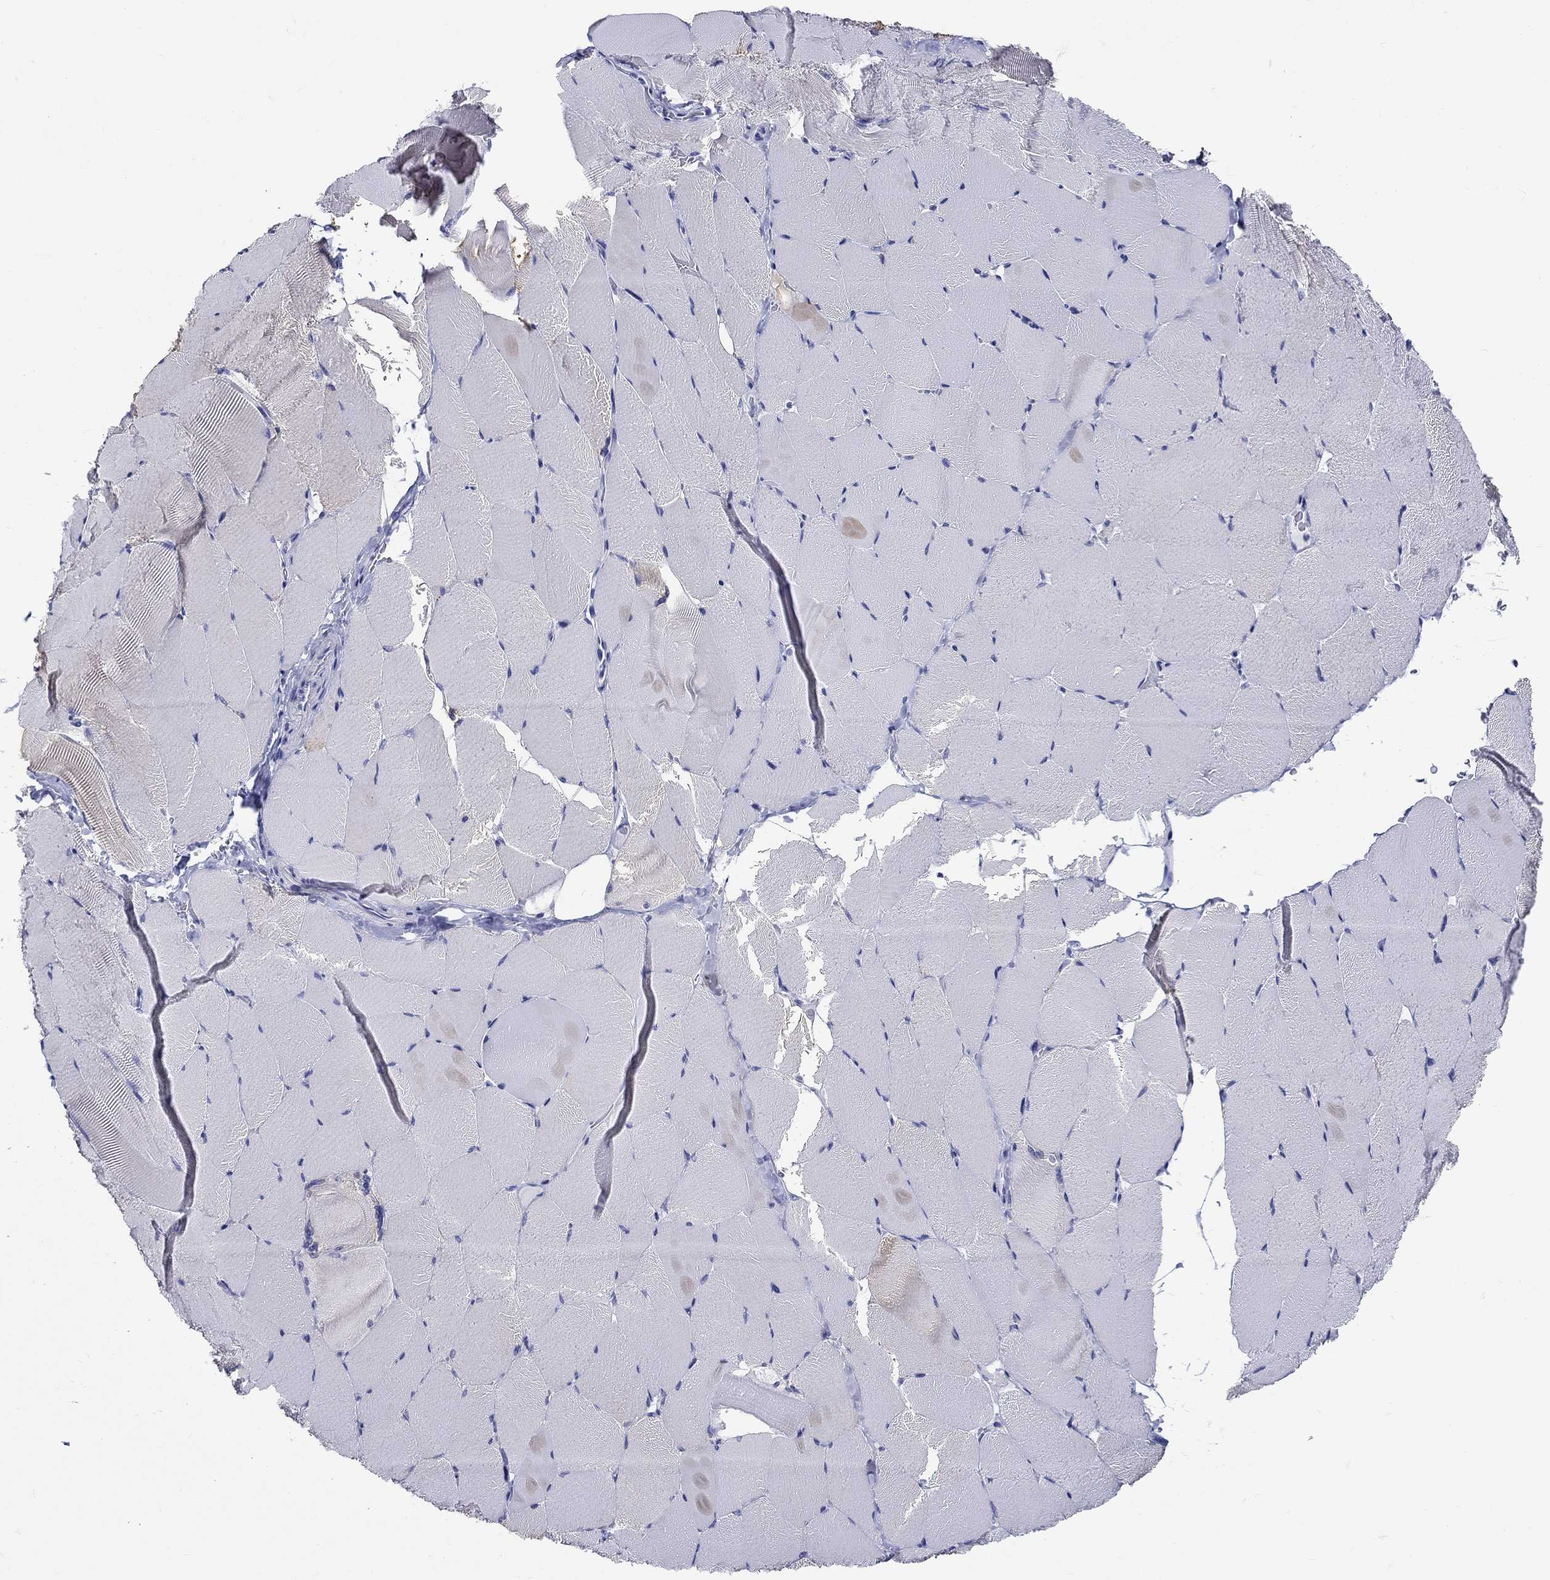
{"staining": {"intensity": "negative", "quantity": "none", "location": "none"}, "tissue": "skeletal muscle", "cell_type": "Myocytes", "image_type": "normal", "snomed": [{"axis": "morphology", "description": "Normal tissue, NOS"}, {"axis": "topography", "description": "Skeletal muscle"}], "caption": "The immunohistochemistry photomicrograph has no significant expression in myocytes of skeletal muscle.", "gene": "CRYGS", "patient": {"sex": "female", "age": 37}}